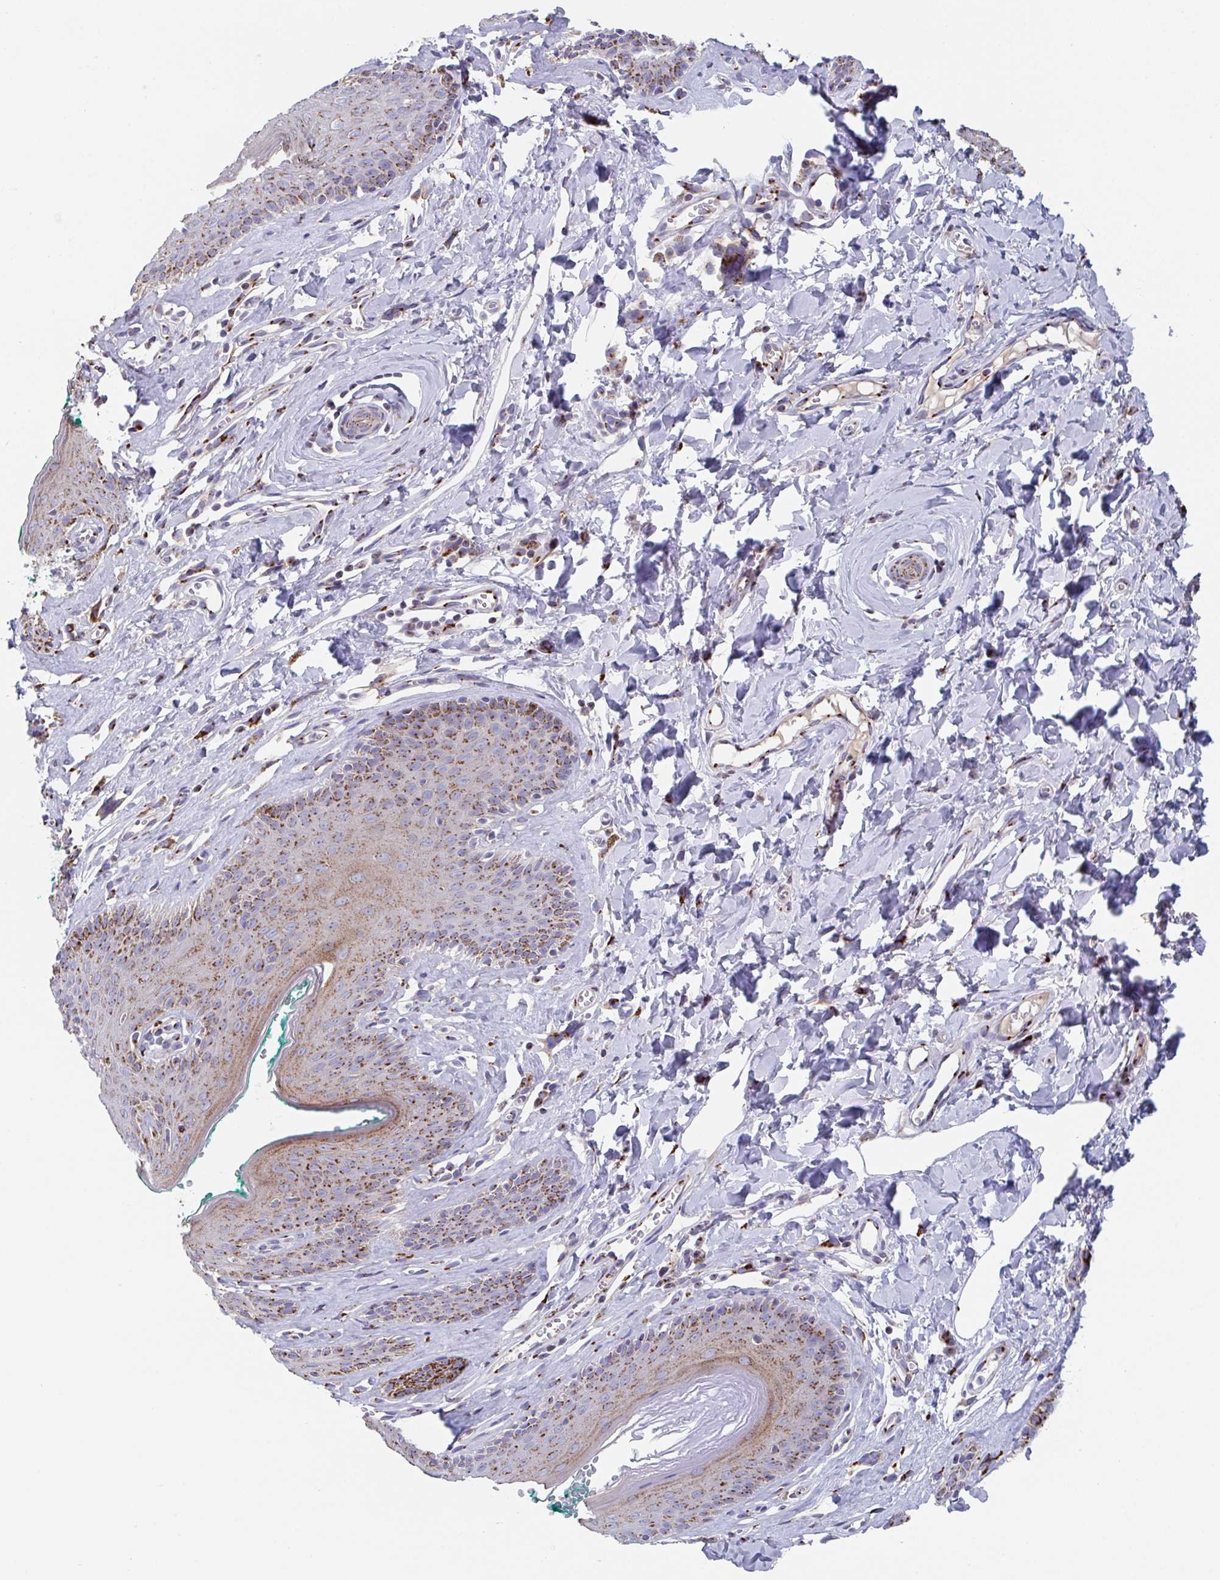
{"staining": {"intensity": "moderate", "quantity": "25%-75%", "location": "cytoplasmic/membranous"}, "tissue": "skin", "cell_type": "Epidermal cells", "image_type": "normal", "snomed": [{"axis": "morphology", "description": "Normal tissue, NOS"}, {"axis": "topography", "description": "Vulva"}, {"axis": "topography", "description": "Peripheral nerve tissue"}], "caption": "This is a histology image of IHC staining of normal skin, which shows moderate expression in the cytoplasmic/membranous of epidermal cells.", "gene": "PROSER3", "patient": {"sex": "female", "age": 66}}